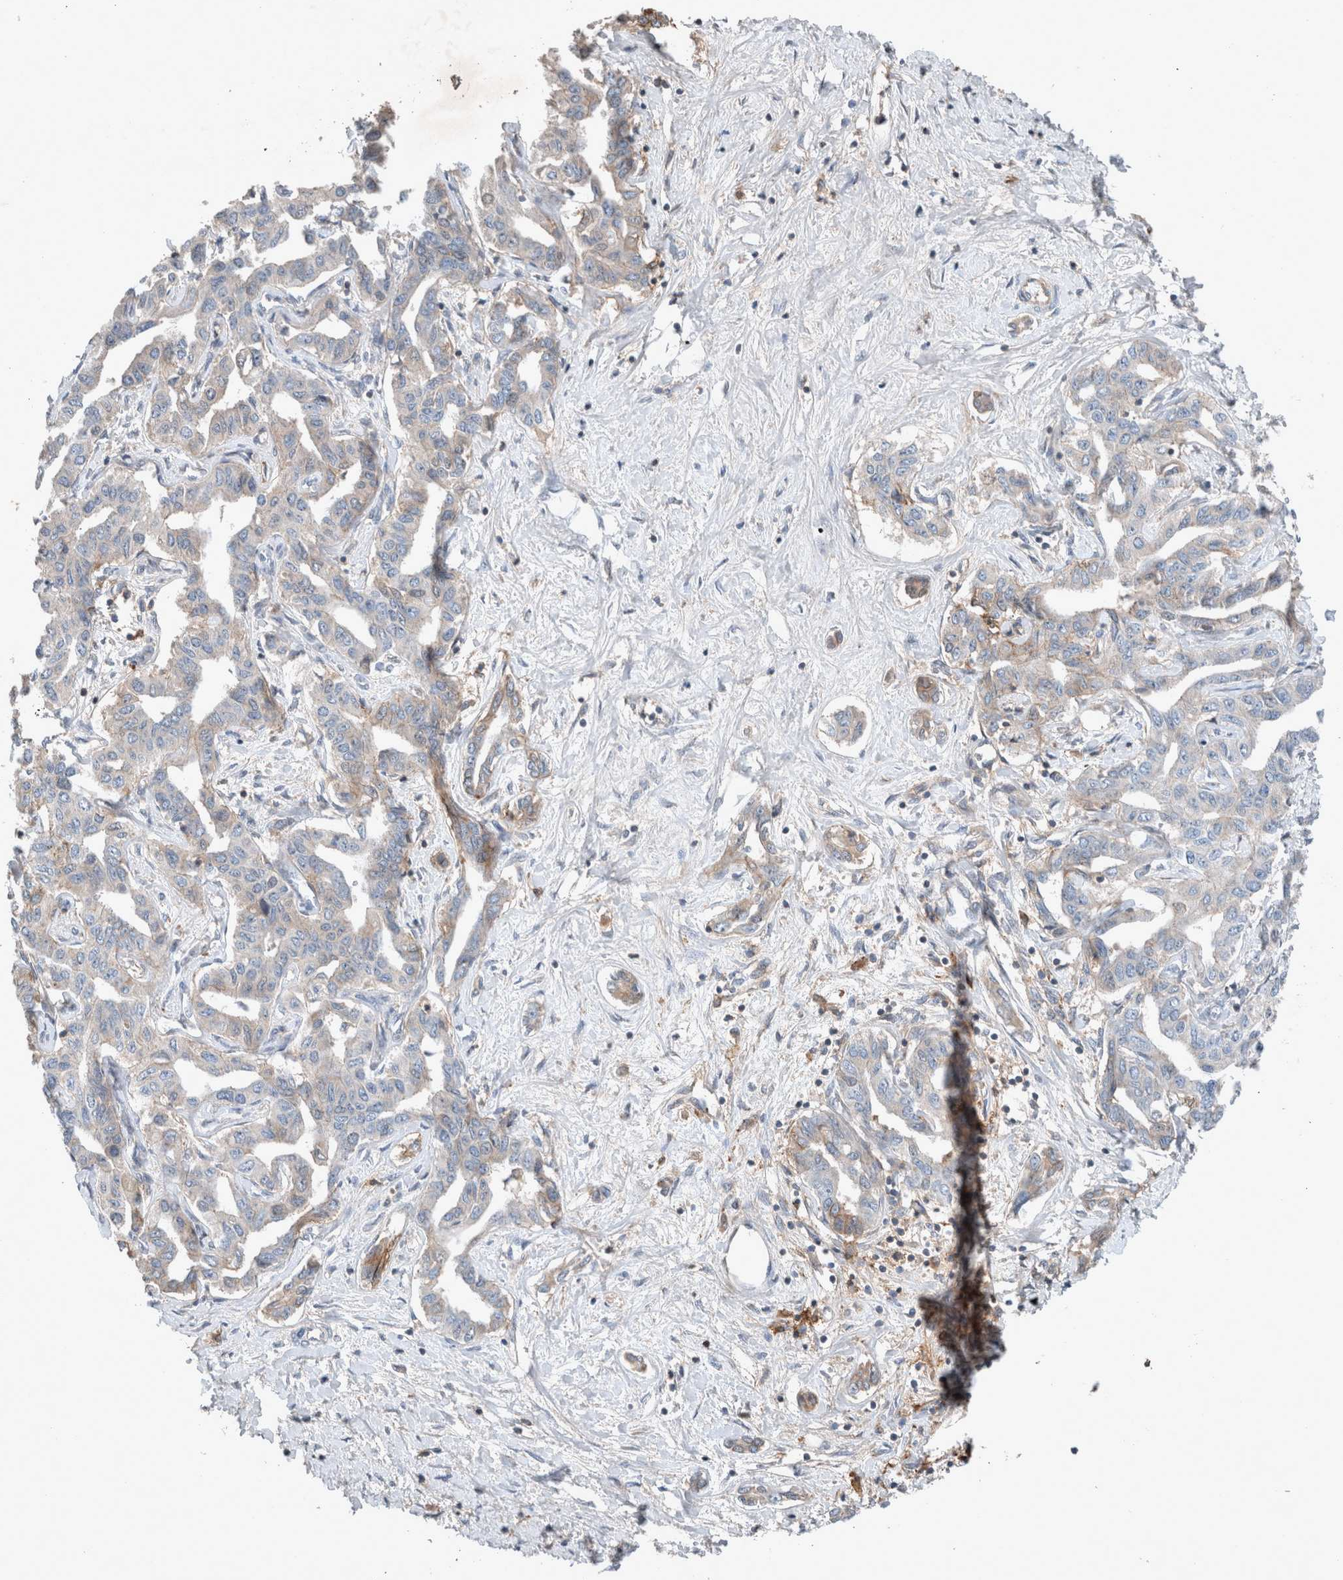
{"staining": {"intensity": "weak", "quantity": "<25%", "location": "cytoplasmic/membranous"}, "tissue": "liver cancer", "cell_type": "Tumor cells", "image_type": "cancer", "snomed": [{"axis": "morphology", "description": "Cholangiocarcinoma"}, {"axis": "topography", "description": "Liver"}], "caption": "Tumor cells show no significant staining in liver cancer. (Stains: DAB IHC with hematoxylin counter stain, Microscopy: brightfield microscopy at high magnification).", "gene": "UGCG", "patient": {"sex": "male", "age": 59}}